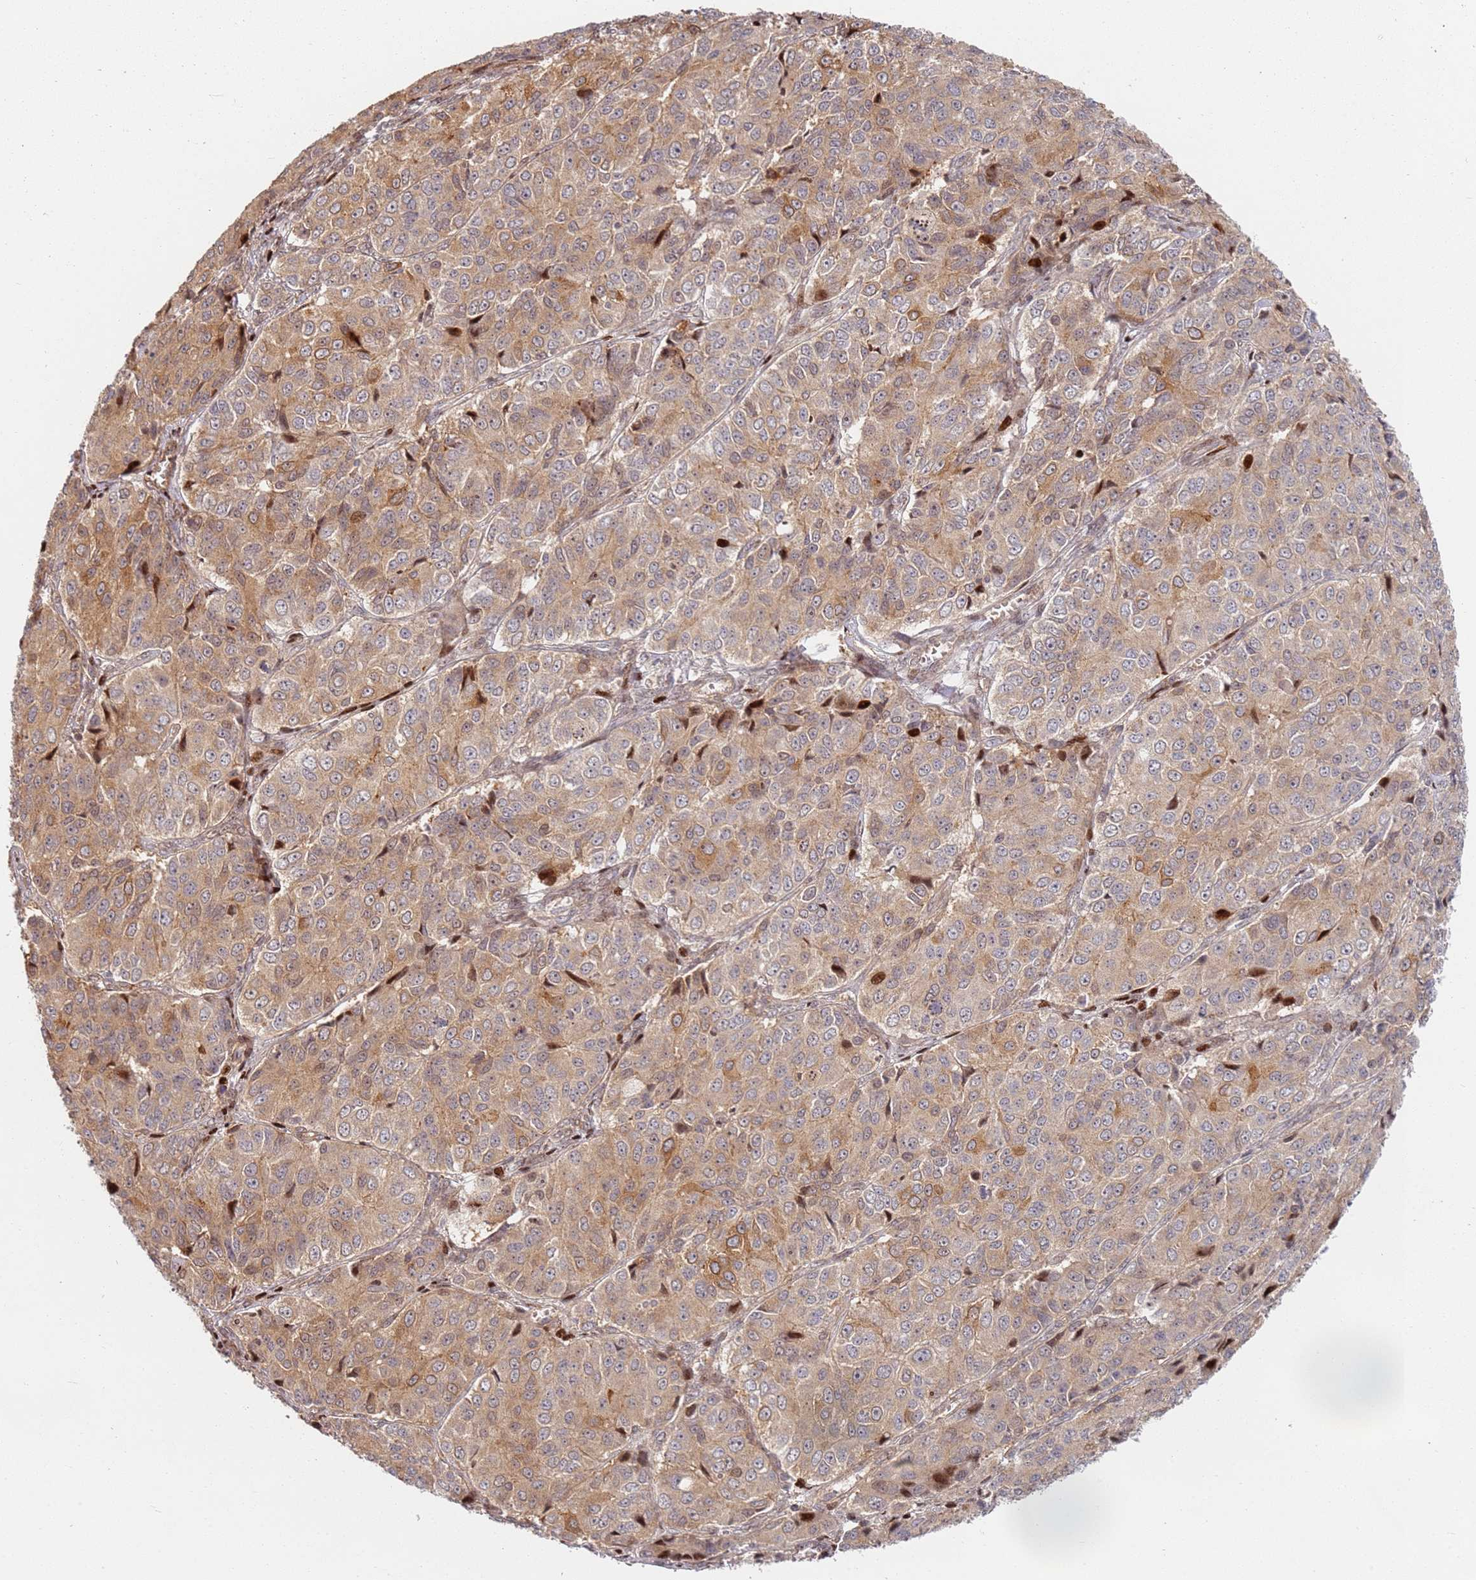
{"staining": {"intensity": "moderate", "quantity": ">75%", "location": "cytoplasmic/membranous,nuclear"}, "tissue": "ovarian cancer", "cell_type": "Tumor cells", "image_type": "cancer", "snomed": [{"axis": "morphology", "description": "Carcinoma, endometroid"}, {"axis": "topography", "description": "Ovary"}], "caption": "An IHC photomicrograph of neoplastic tissue is shown. Protein staining in brown shows moderate cytoplasmic/membranous and nuclear positivity in ovarian endometroid carcinoma within tumor cells.", "gene": "TMEM233", "patient": {"sex": "female", "age": 51}}